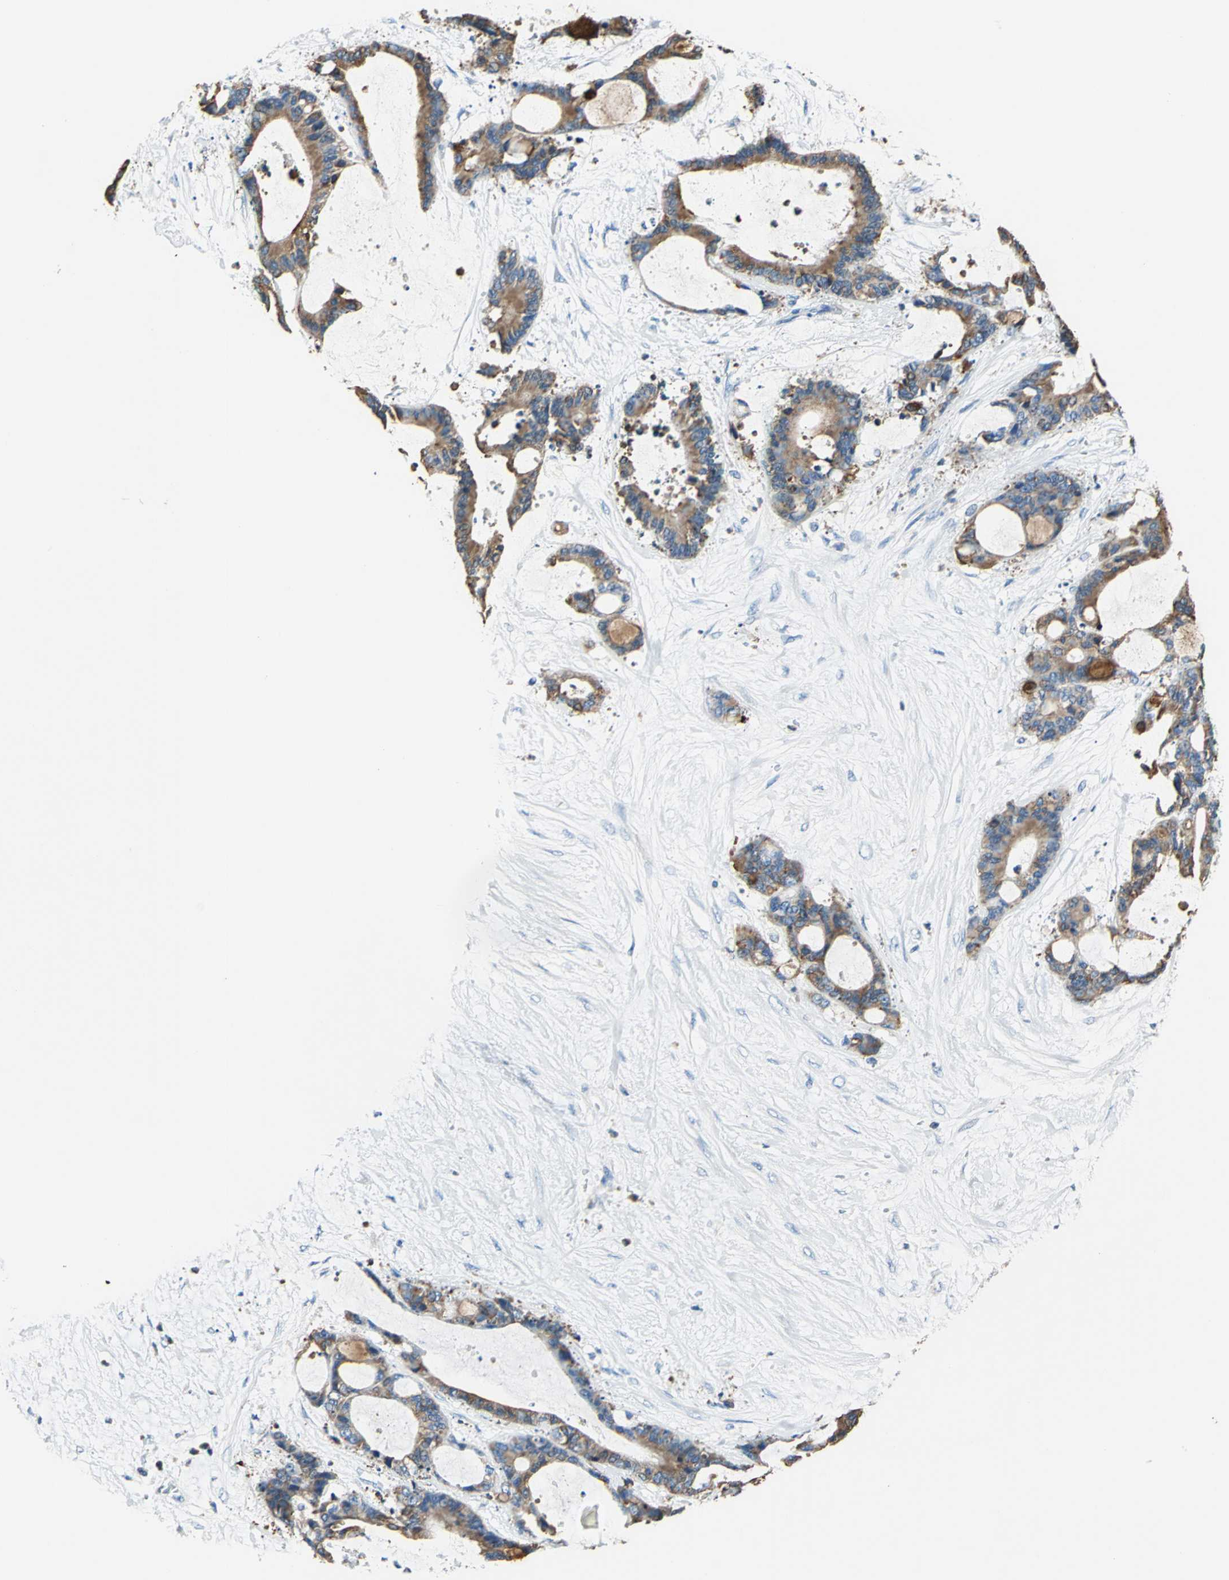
{"staining": {"intensity": "strong", "quantity": ">75%", "location": "cytoplasmic/membranous"}, "tissue": "liver cancer", "cell_type": "Tumor cells", "image_type": "cancer", "snomed": [{"axis": "morphology", "description": "Cholangiocarcinoma"}, {"axis": "topography", "description": "Liver"}], "caption": "Human cholangiocarcinoma (liver) stained with a protein marker displays strong staining in tumor cells.", "gene": "SEPTIN6", "patient": {"sex": "female", "age": 73}}